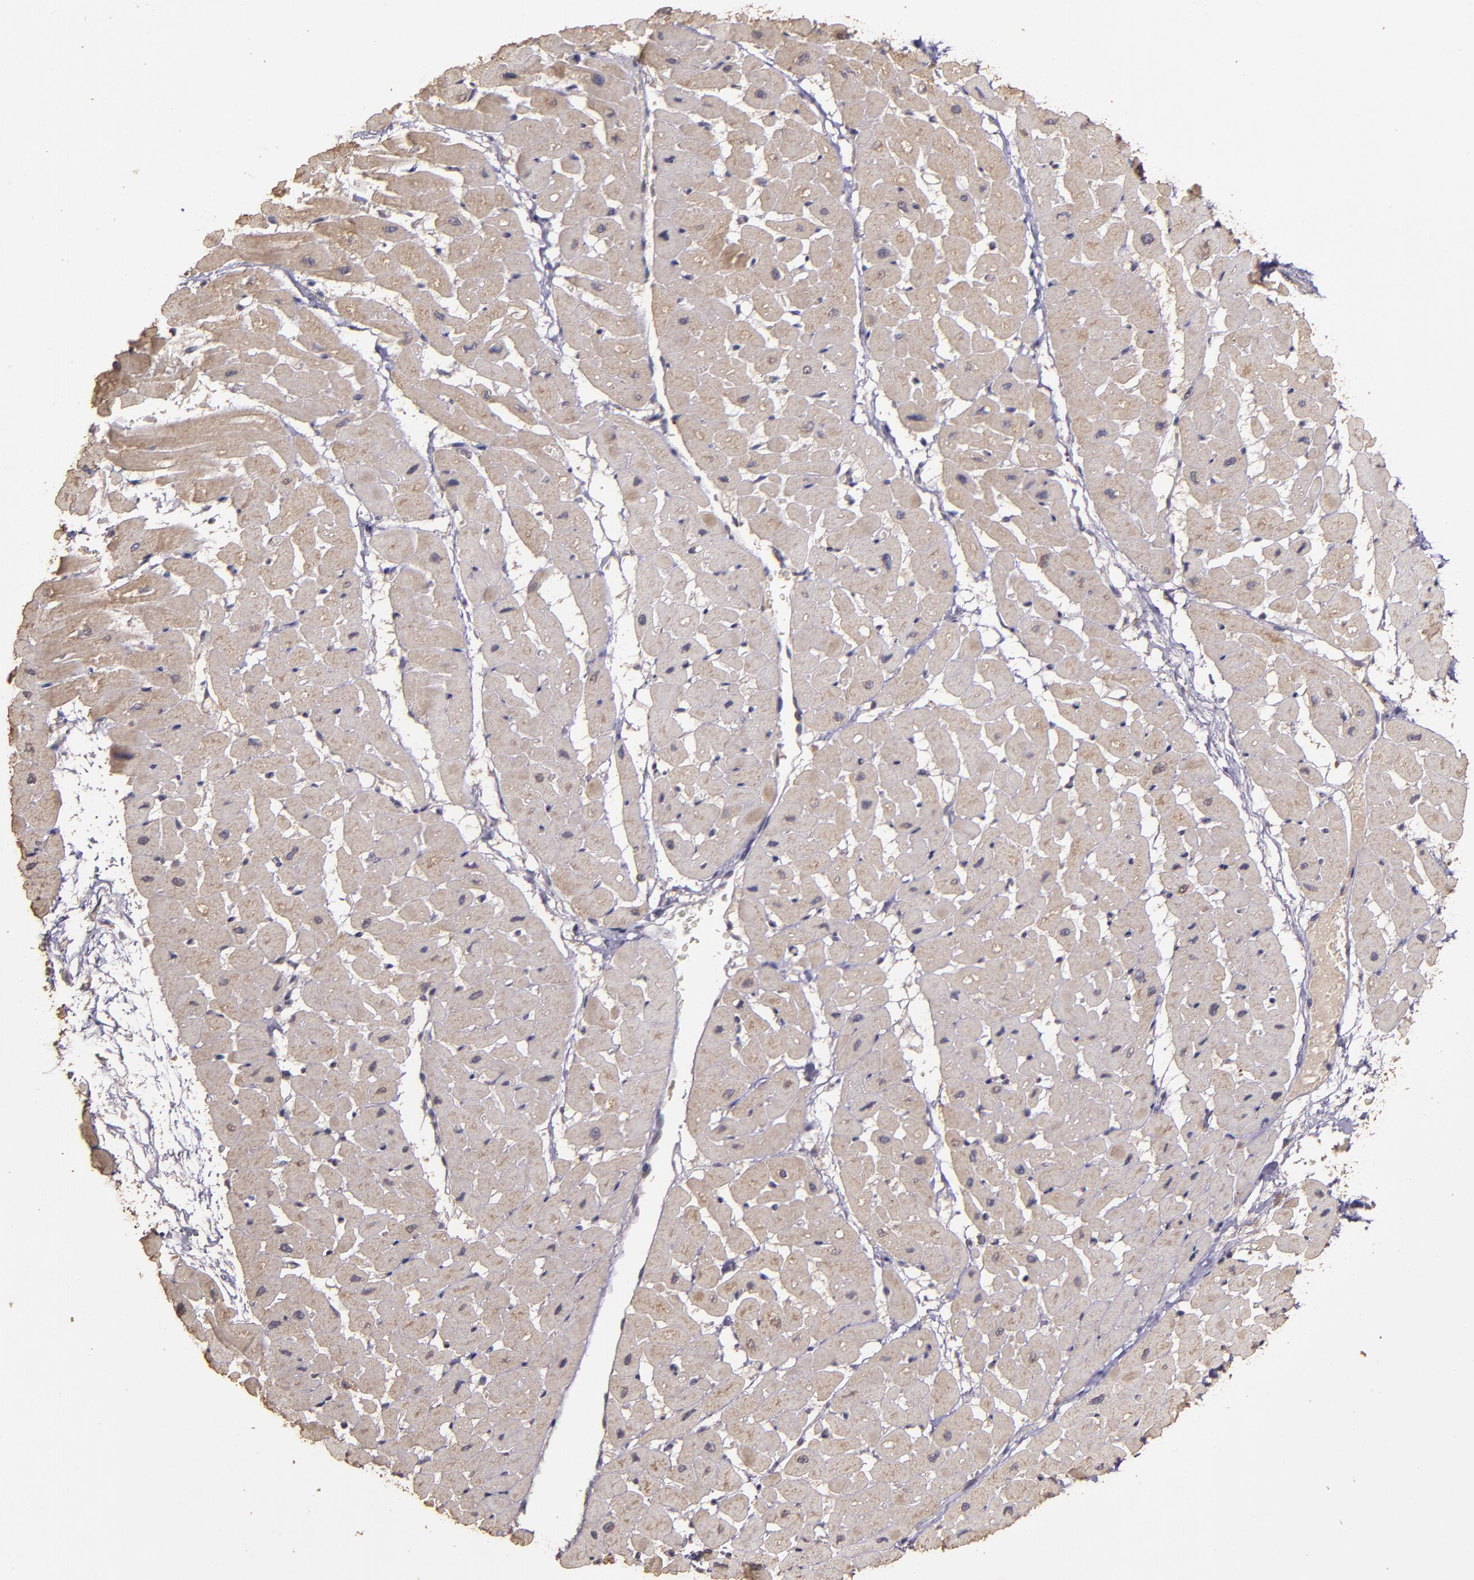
{"staining": {"intensity": "moderate", "quantity": ">75%", "location": "cytoplasmic/membranous"}, "tissue": "heart muscle", "cell_type": "Cardiomyocytes", "image_type": "normal", "snomed": [{"axis": "morphology", "description": "Normal tissue, NOS"}, {"axis": "topography", "description": "Heart"}], "caption": "The micrograph displays immunohistochemical staining of benign heart muscle. There is moderate cytoplasmic/membranous positivity is seen in about >75% of cardiomyocytes.", "gene": "HECTD1", "patient": {"sex": "male", "age": 45}}